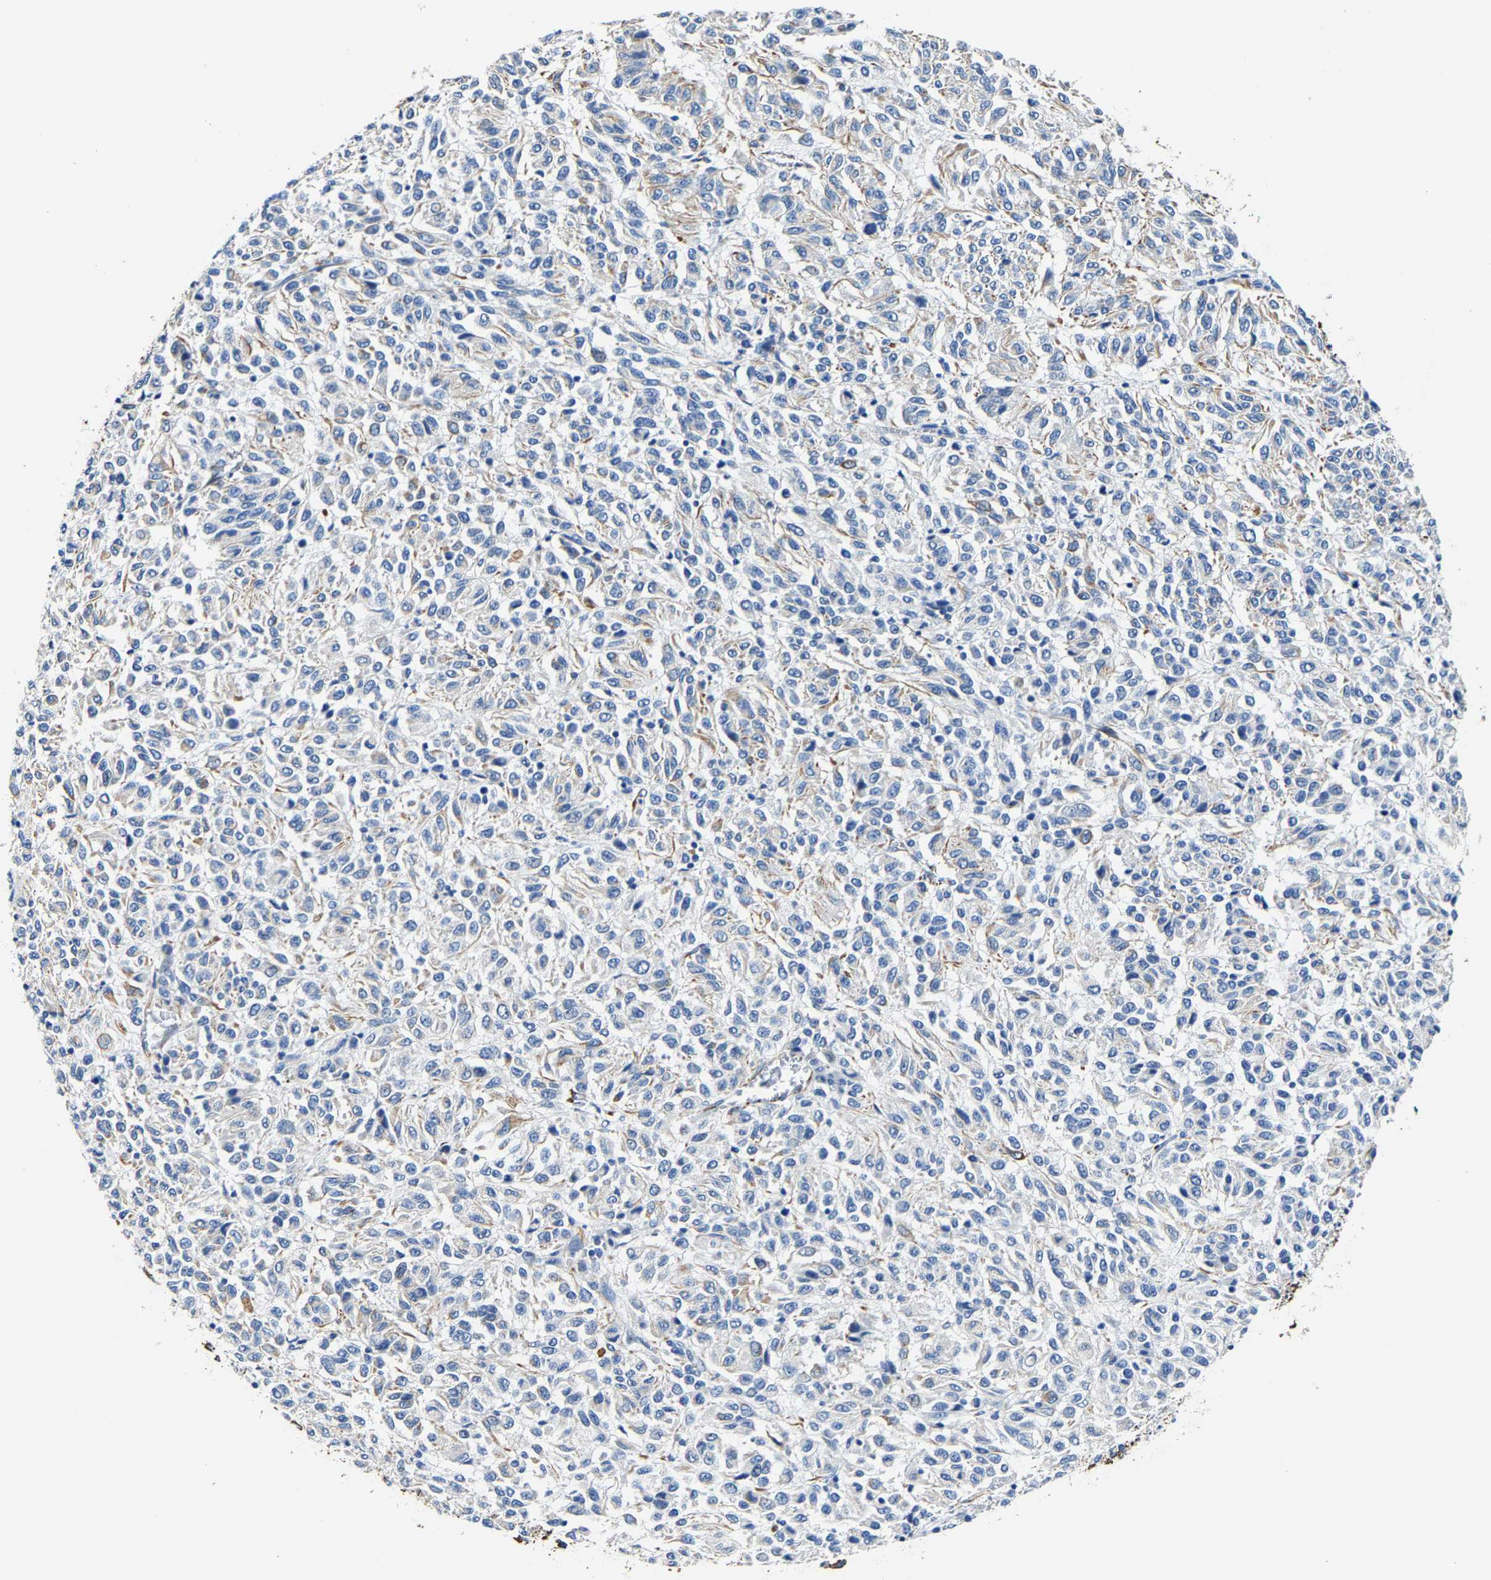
{"staining": {"intensity": "negative", "quantity": "none", "location": "none"}, "tissue": "melanoma", "cell_type": "Tumor cells", "image_type": "cancer", "snomed": [{"axis": "morphology", "description": "Malignant melanoma, Metastatic site"}, {"axis": "topography", "description": "Lung"}], "caption": "Immunohistochemistry histopathology image of neoplastic tissue: melanoma stained with DAB (3,3'-diaminobenzidine) displays no significant protein expression in tumor cells.", "gene": "MMEL1", "patient": {"sex": "male", "age": 64}}